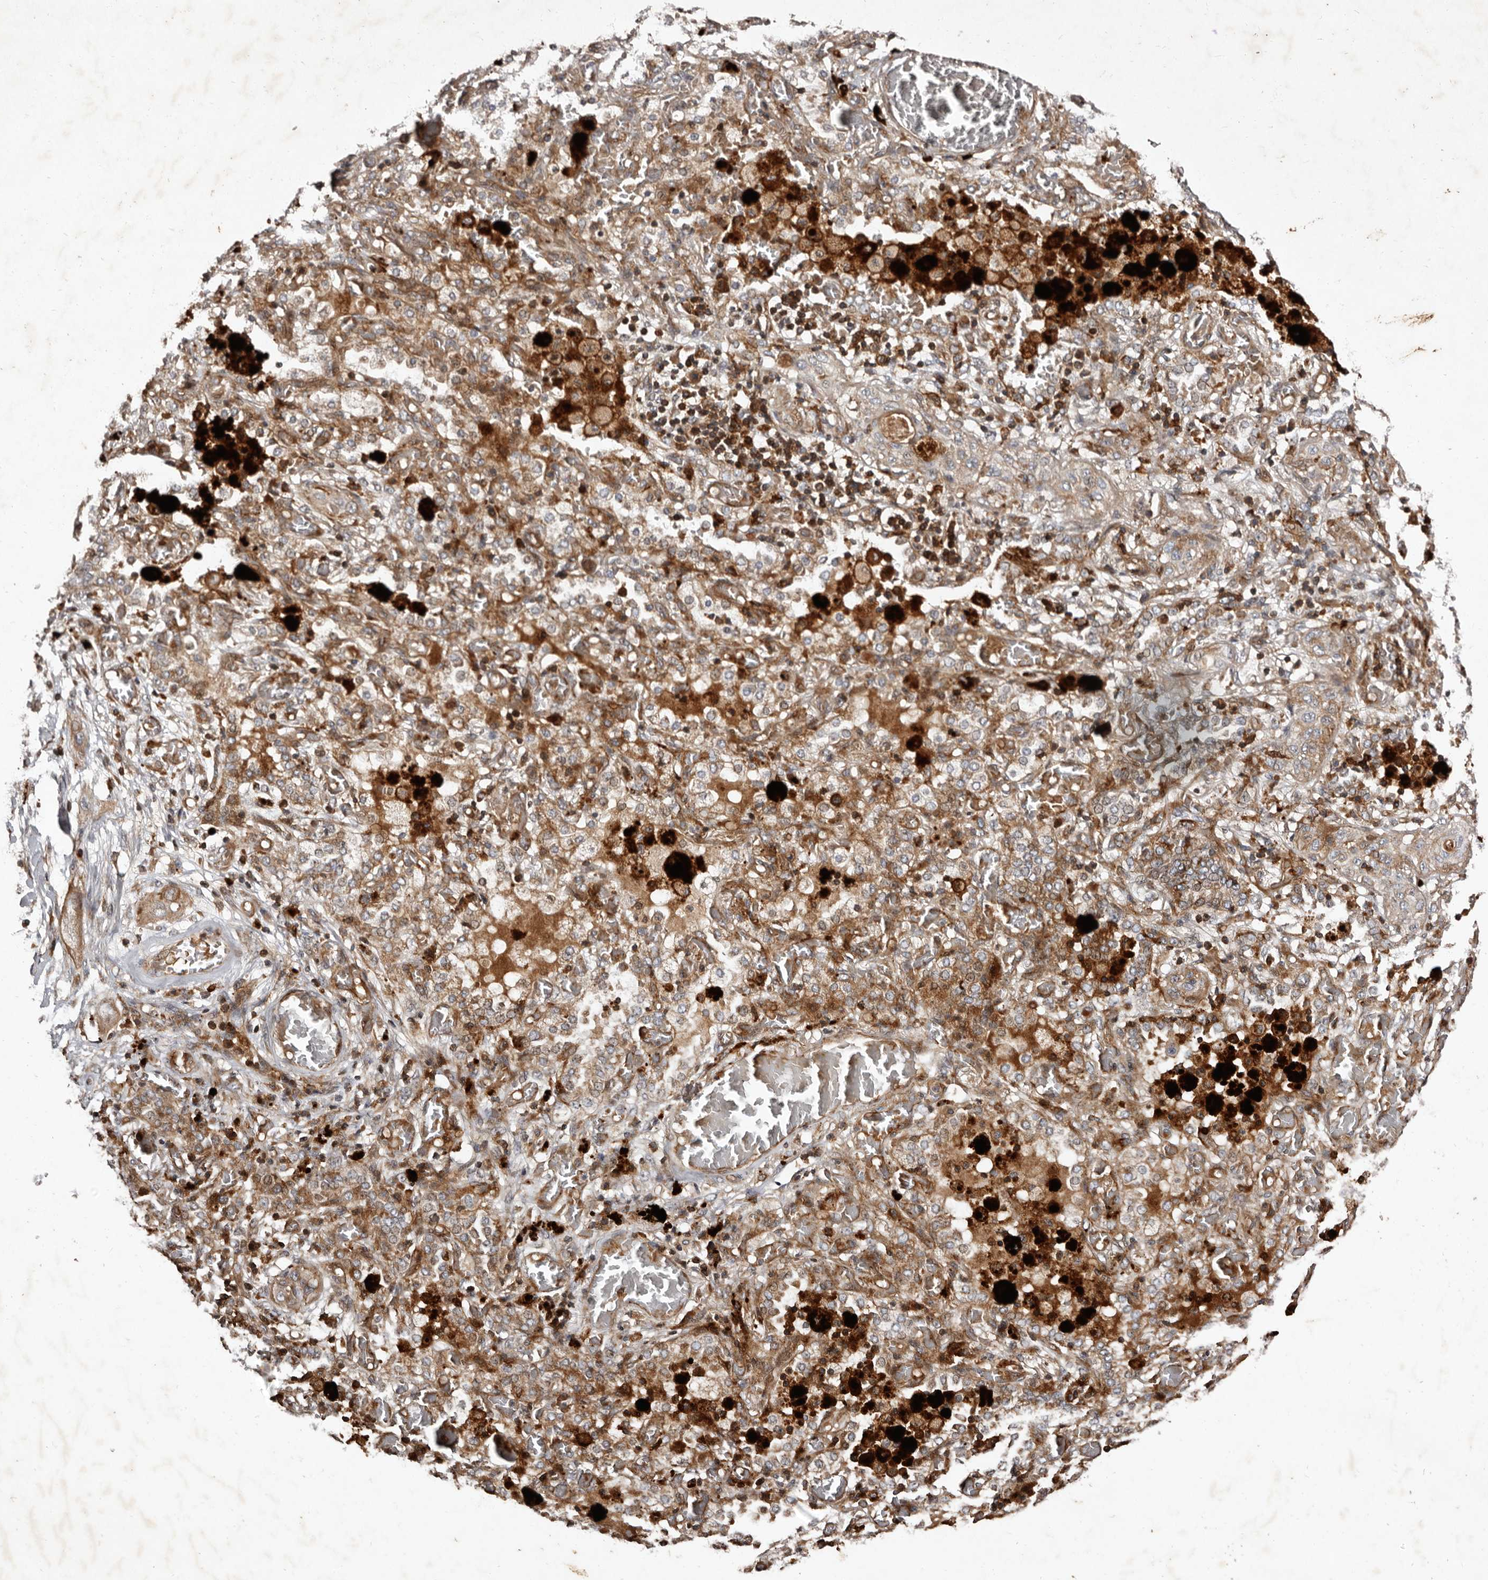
{"staining": {"intensity": "moderate", "quantity": ">75%", "location": "cytoplasmic/membranous"}, "tissue": "lung cancer", "cell_type": "Tumor cells", "image_type": "cancer", "snomed": [{"axis": "morphology", "description": "Squamous cell carcinoma, NOS"}, {"axis": "topography", "description": "Lung"}], "caption": "Moderate cytoplasmic/membranous positivity is seen in about >75% of tumor cells in lung cancer (squamous cell carcinoma).", "gene": "PRKD3", "patient": {"sex": "female", "age": 47}}